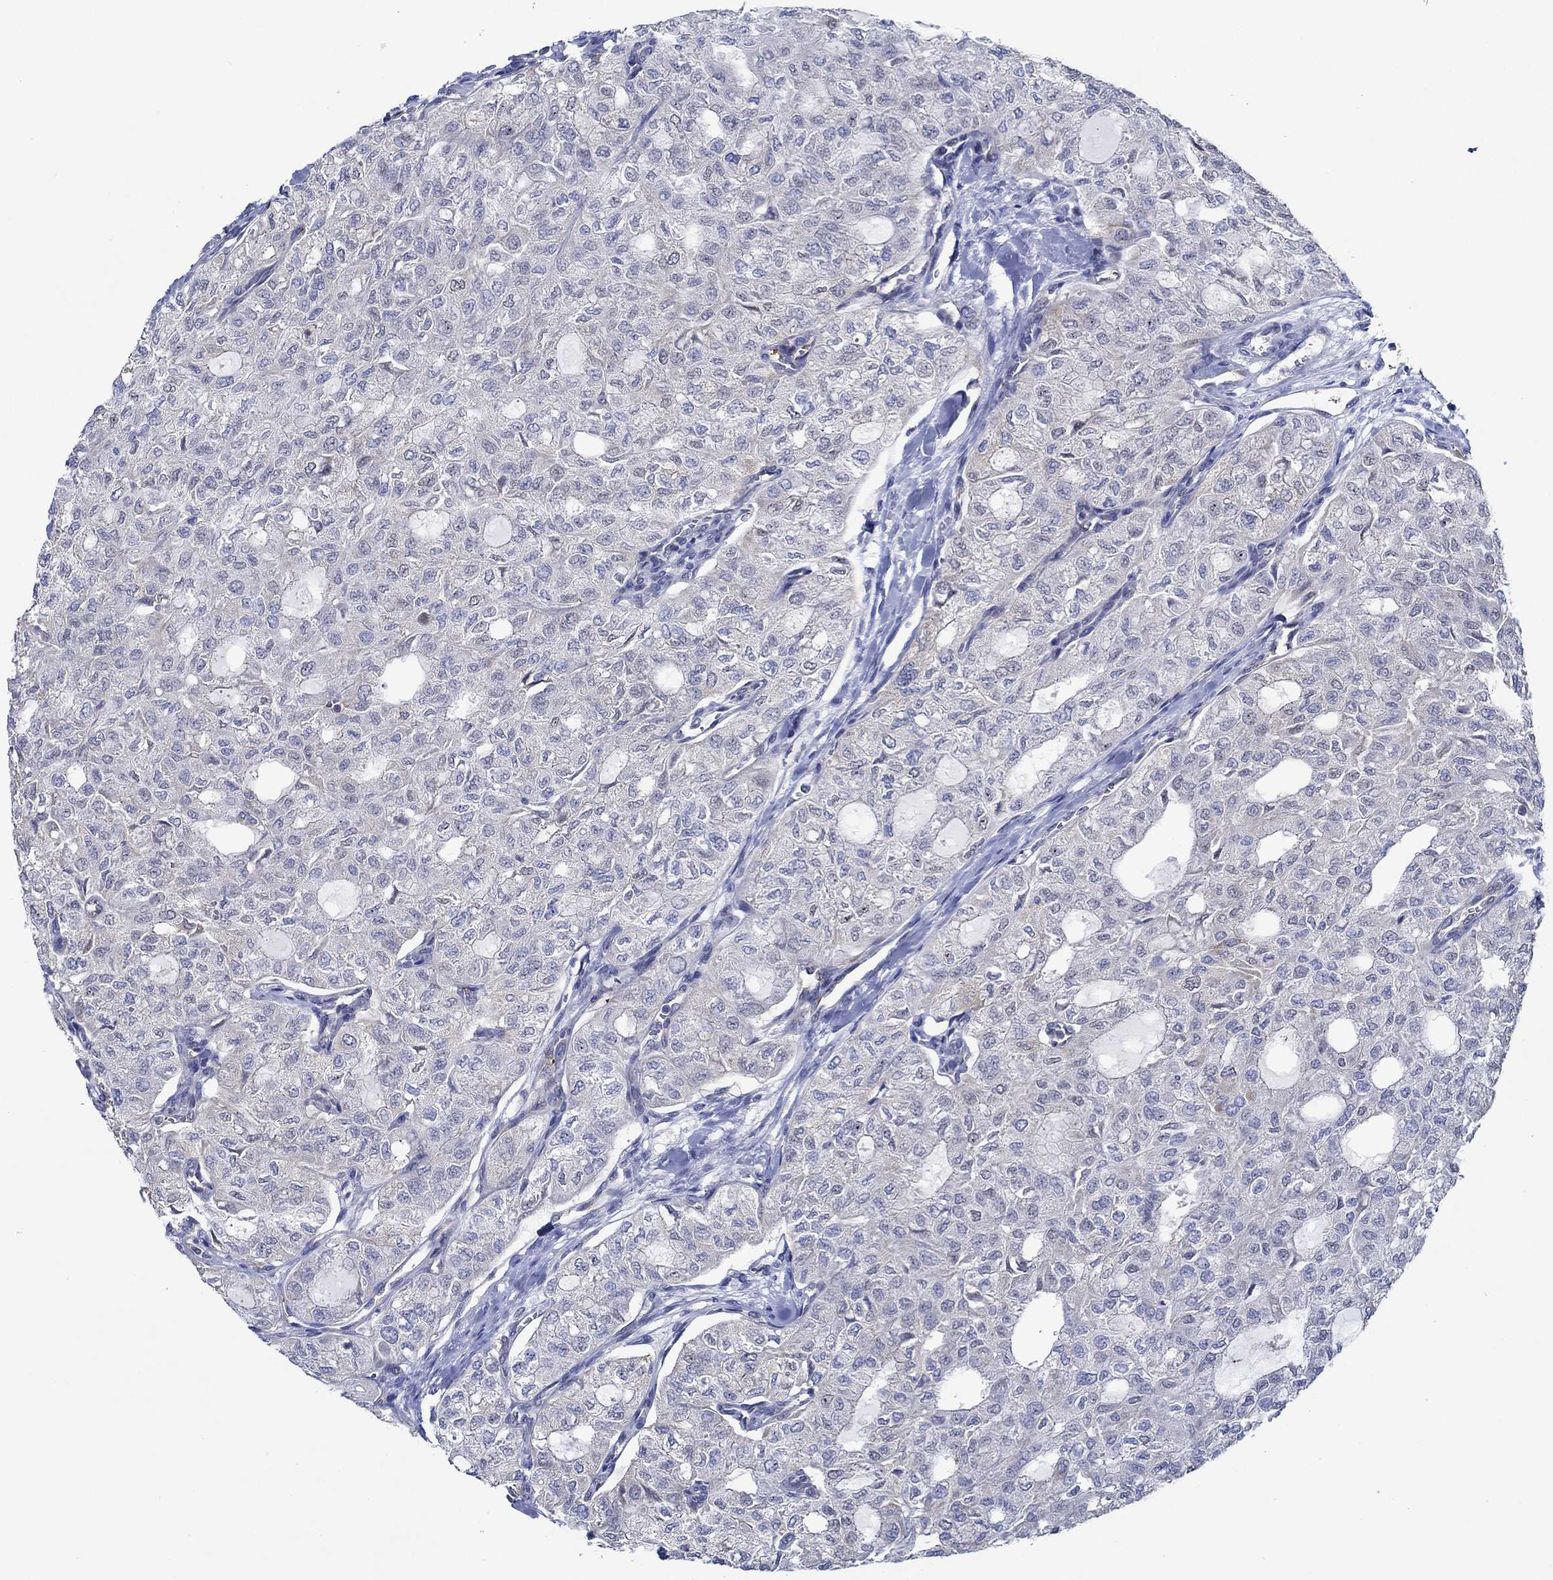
{"staining": {"intensity": "negative", "quantity": "none", "location": "none"}, "tissue": "thyroid cancer", "cell_type": "Tumor cells", "image_type": "cancer", "snomed": [{"axis": "morphology", "description": "Follicular adenoma carcinoma, NOS"}, {"axis": "topography", "description": "Thyroid gland"}], "caption": "DAB immunohistochemical staining of thyroid cancer reveals no significant staining in tumor cells.", "gene": "SLC27A3", "patient": {"sex": "male", "age": 75}}